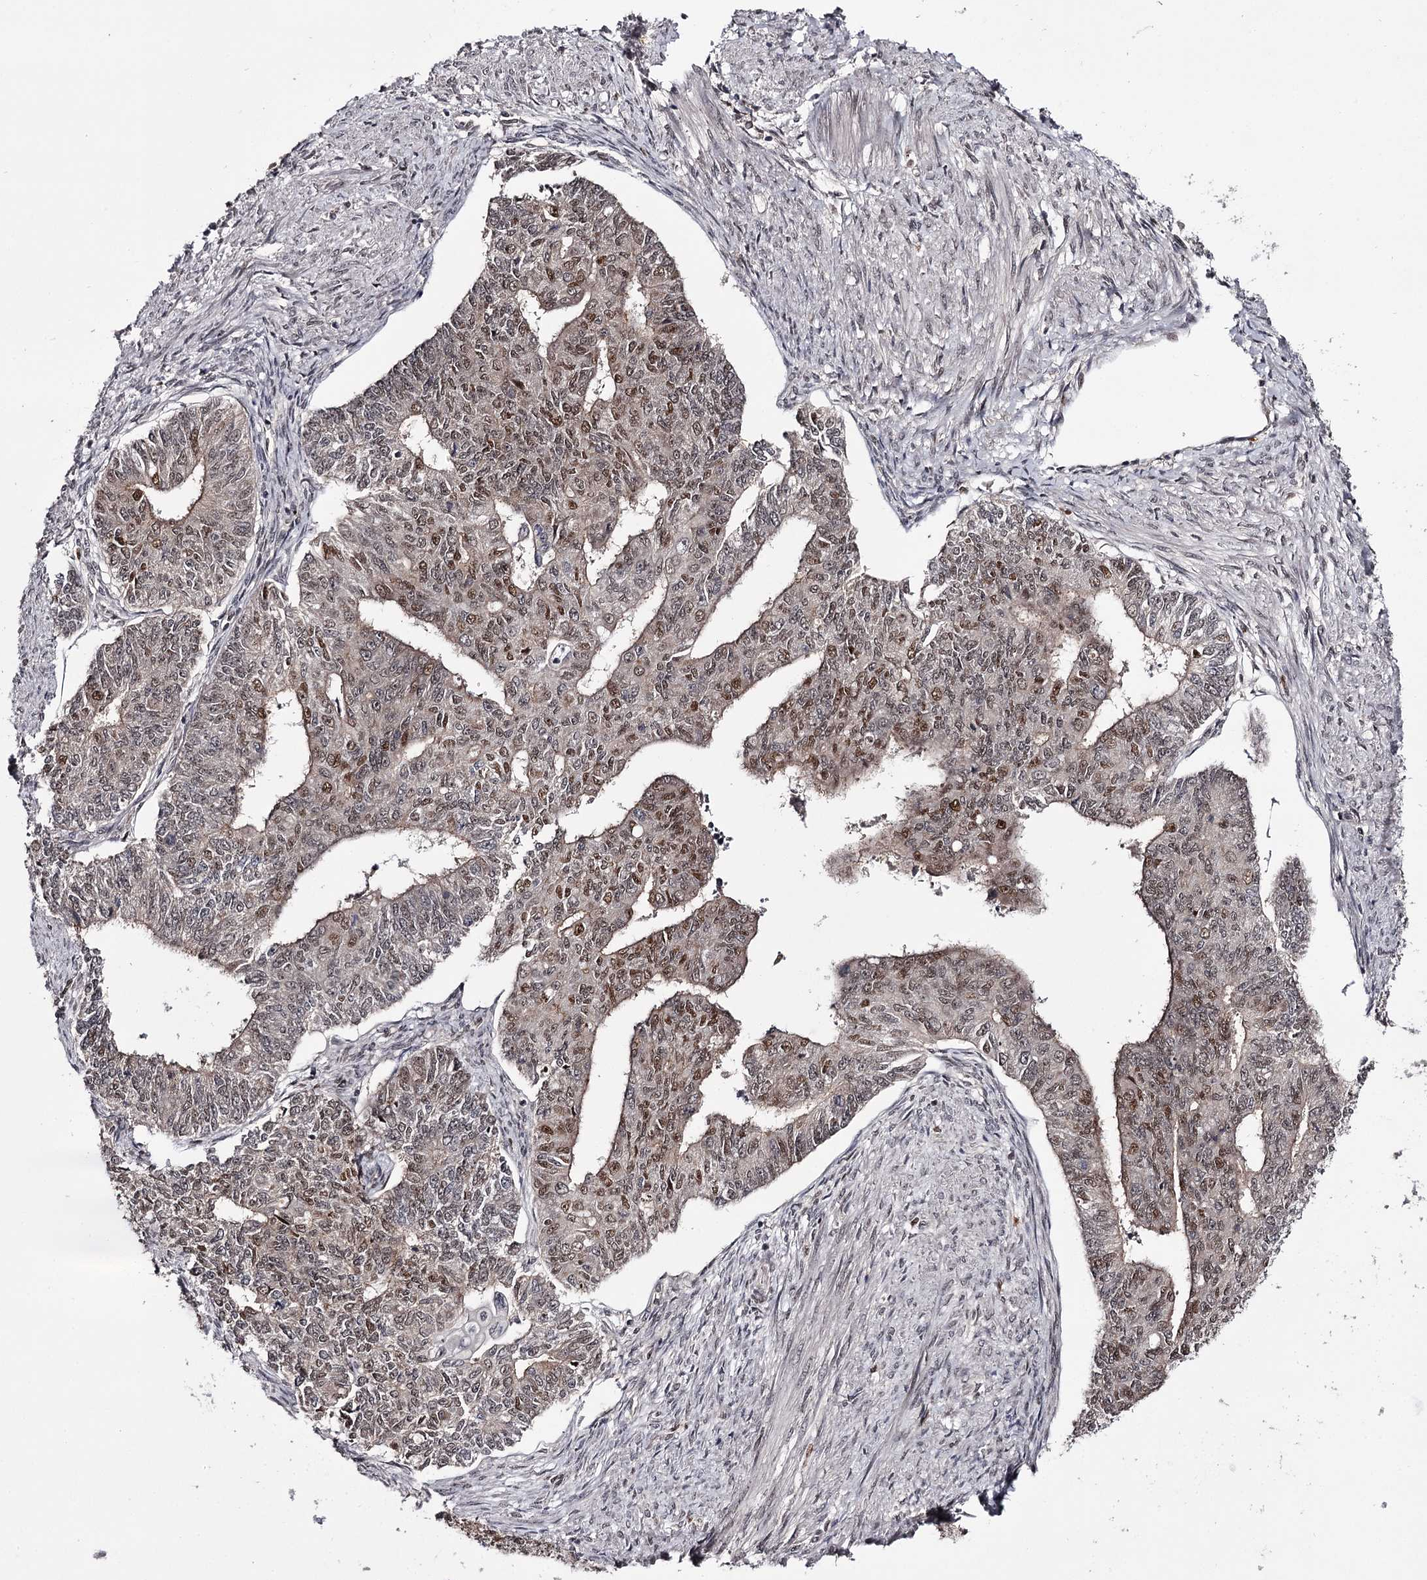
{"staining": {"intensity": "moderate", "quantity": "25%-75%", "location": "nuclear"}, "tissue": "endometrial cancer", "cell_type": "Tumor cells", "image_type": "cancer", "snomed": [{"axis": "morphology", "description": "Adenocarcinoma, NOS"}, {"axis": "topography", "description": "Endometrium"}], "caption": "A high-resolution micrograph shows IHC staining of endometrial adenocarcinoma, which shows moderate nuclear staining in approximately 25%-75% of tumor cells.", "gene": "TTC33", "patient": {"sex": "female", "age": 32}}